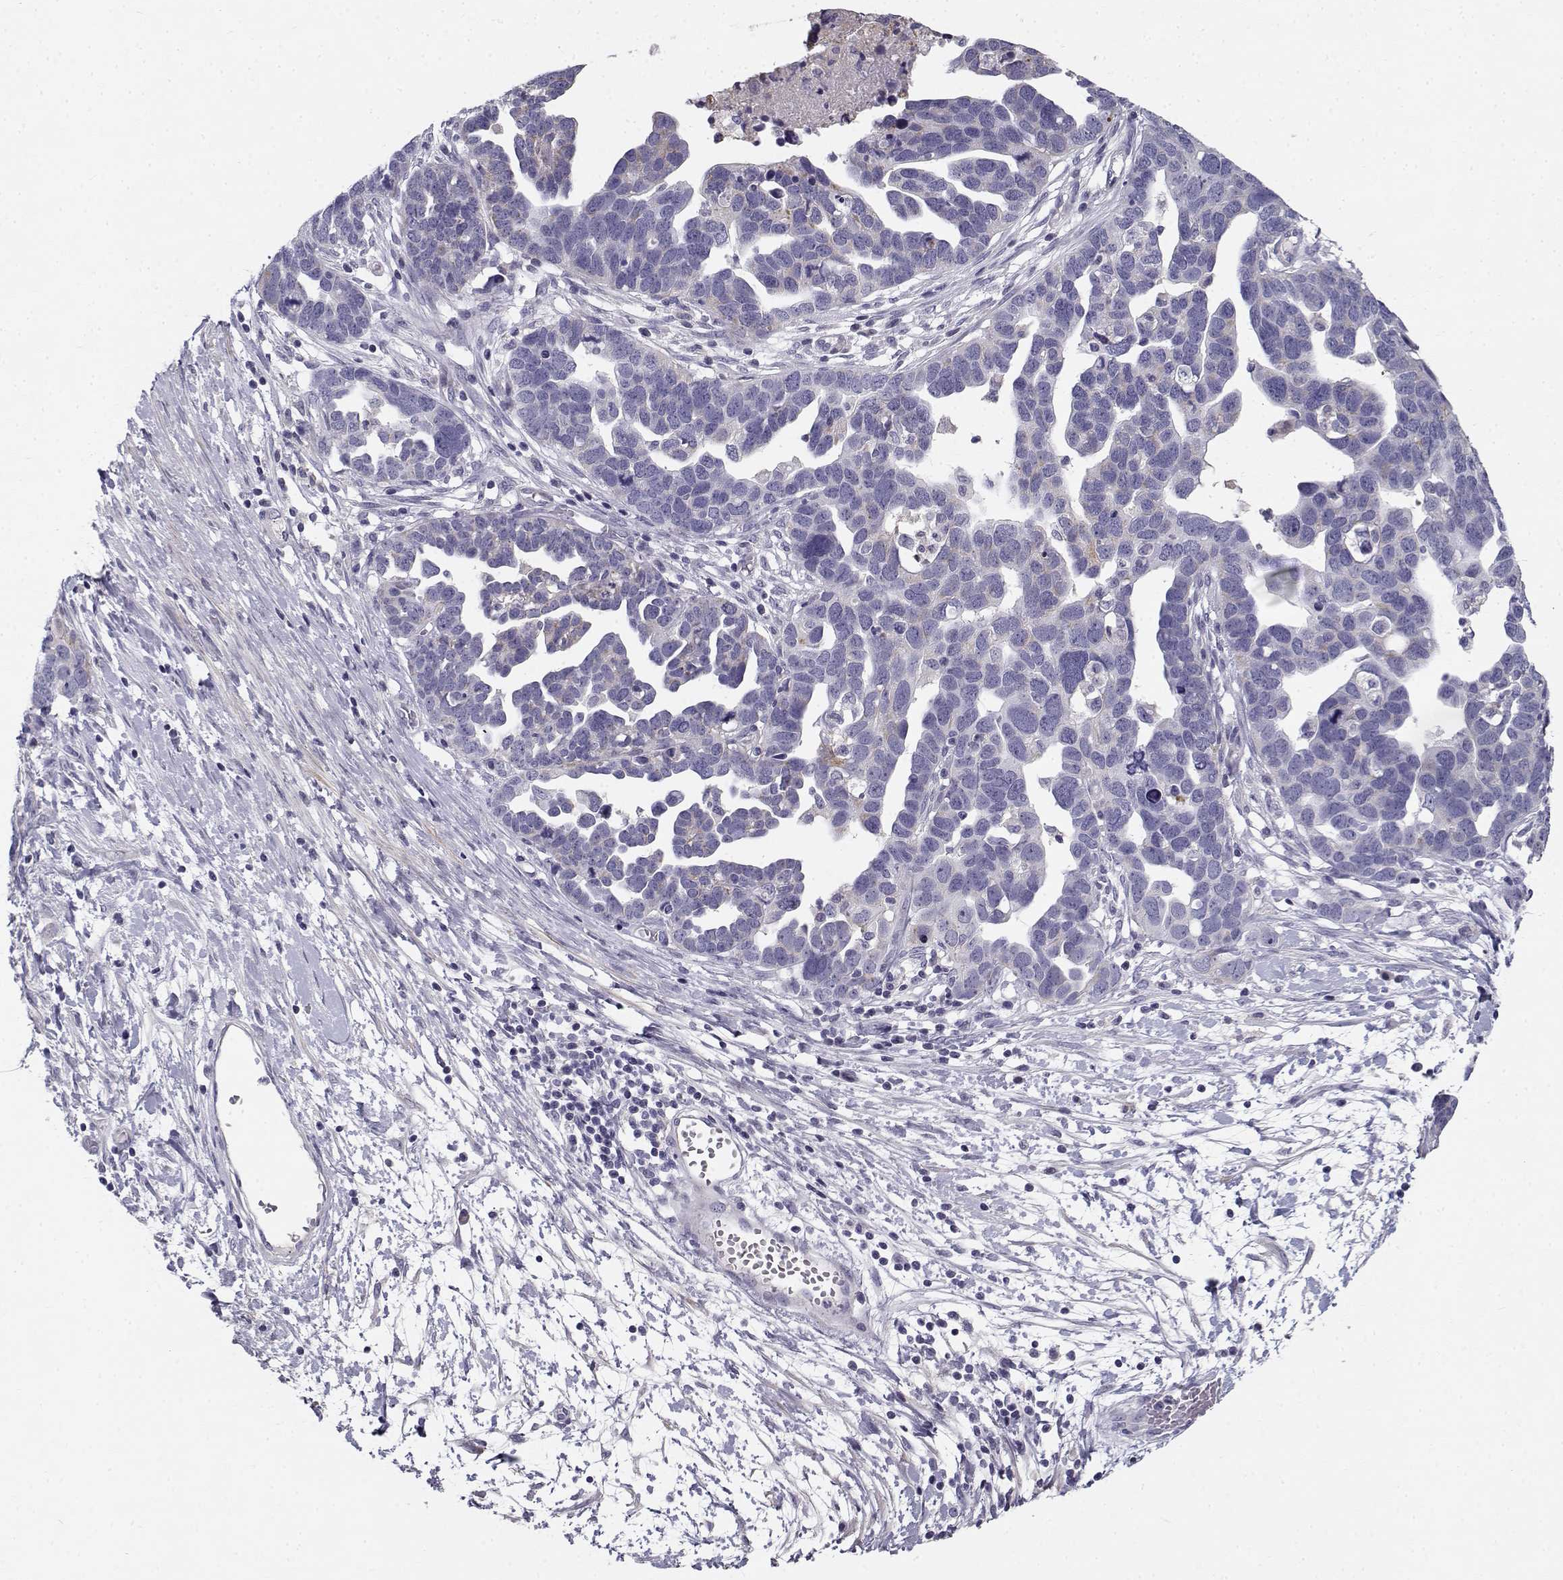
{"staining": {"intensity": "negative", "quantity": "none", "location": "none"}, "tissue": "ovarian cancer", "cell_type": "Tumor cells", "image_type": "cancer", "snomed": [{"axis": "morphology", "description": "Cystadenocarcinoma, serous, NOS"}, {"axis": "topography", "description": "Ovary"}], "caption": "High magnification brightfield microscopy of serous cystadenocarcinoma (ovarian) stained with DAB (3,3'-diaminobenzidine) (brown) and counterstained with hematoxylin (blue): tumor cells show no significant positivity.", "gene": "CREB3L3", "patient": {"sex": "female", "age": 54}}